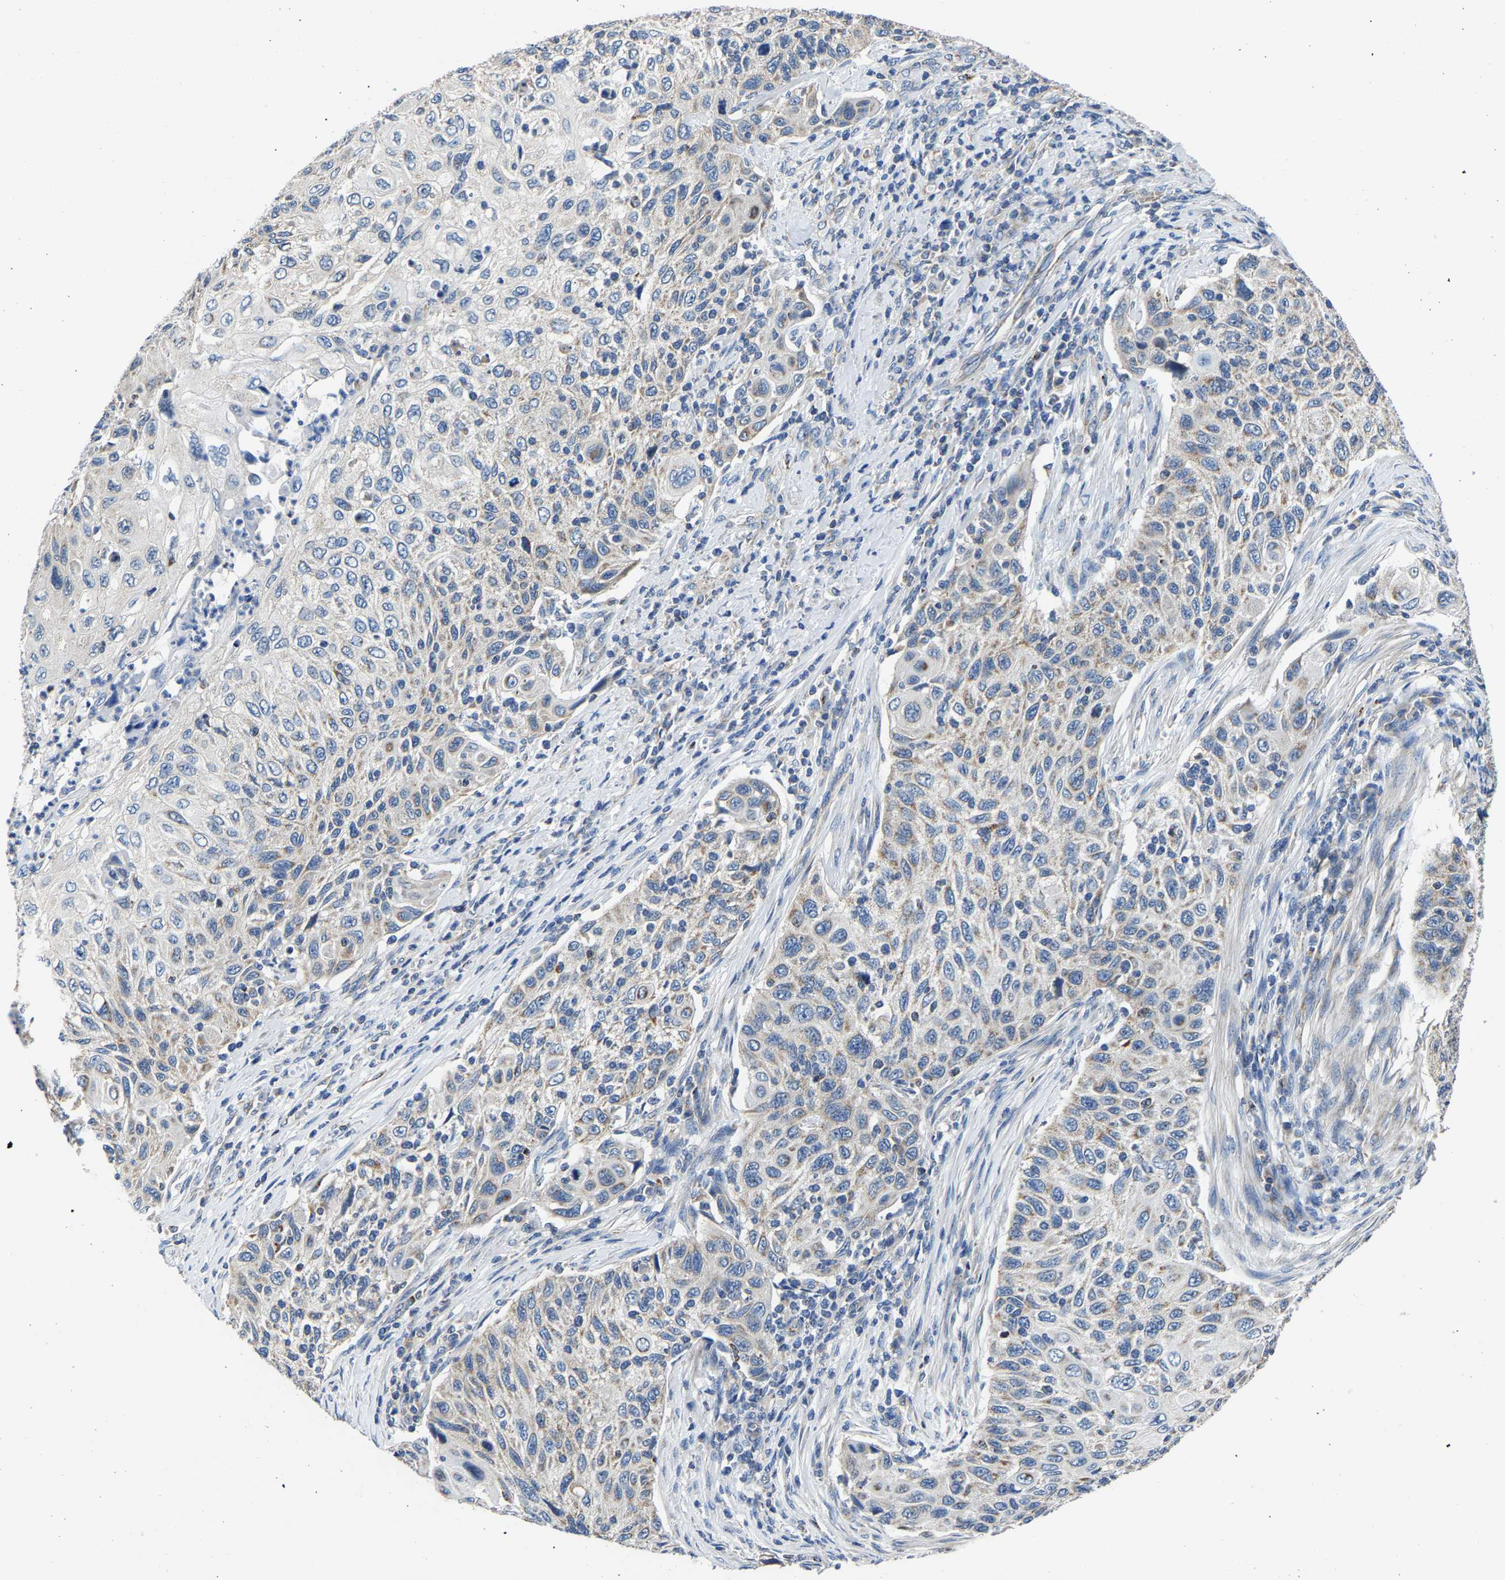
{"staining": {"intensity": "moderate", "quantity": "25%-75%", "location": "cytoplasmic/membranous"}, "tissue": "cervical cancer", "cell_type": "Tumor cells", "image_type": "cancer", "snomed": [{"axis": "morphology", "description": "Squamous cell carcinoma, NOS"}, {"axis": "topography", "description": "Cervix"}], "caption": "Human cervical squamous cell carcinoma stained with a brown dye reveals moderate cytoplasmic/membranous positive positivity in approximately 25%-75% of tumor cells.", "gene": "AGK", "patient": {"sex": "female", "age": 70}}